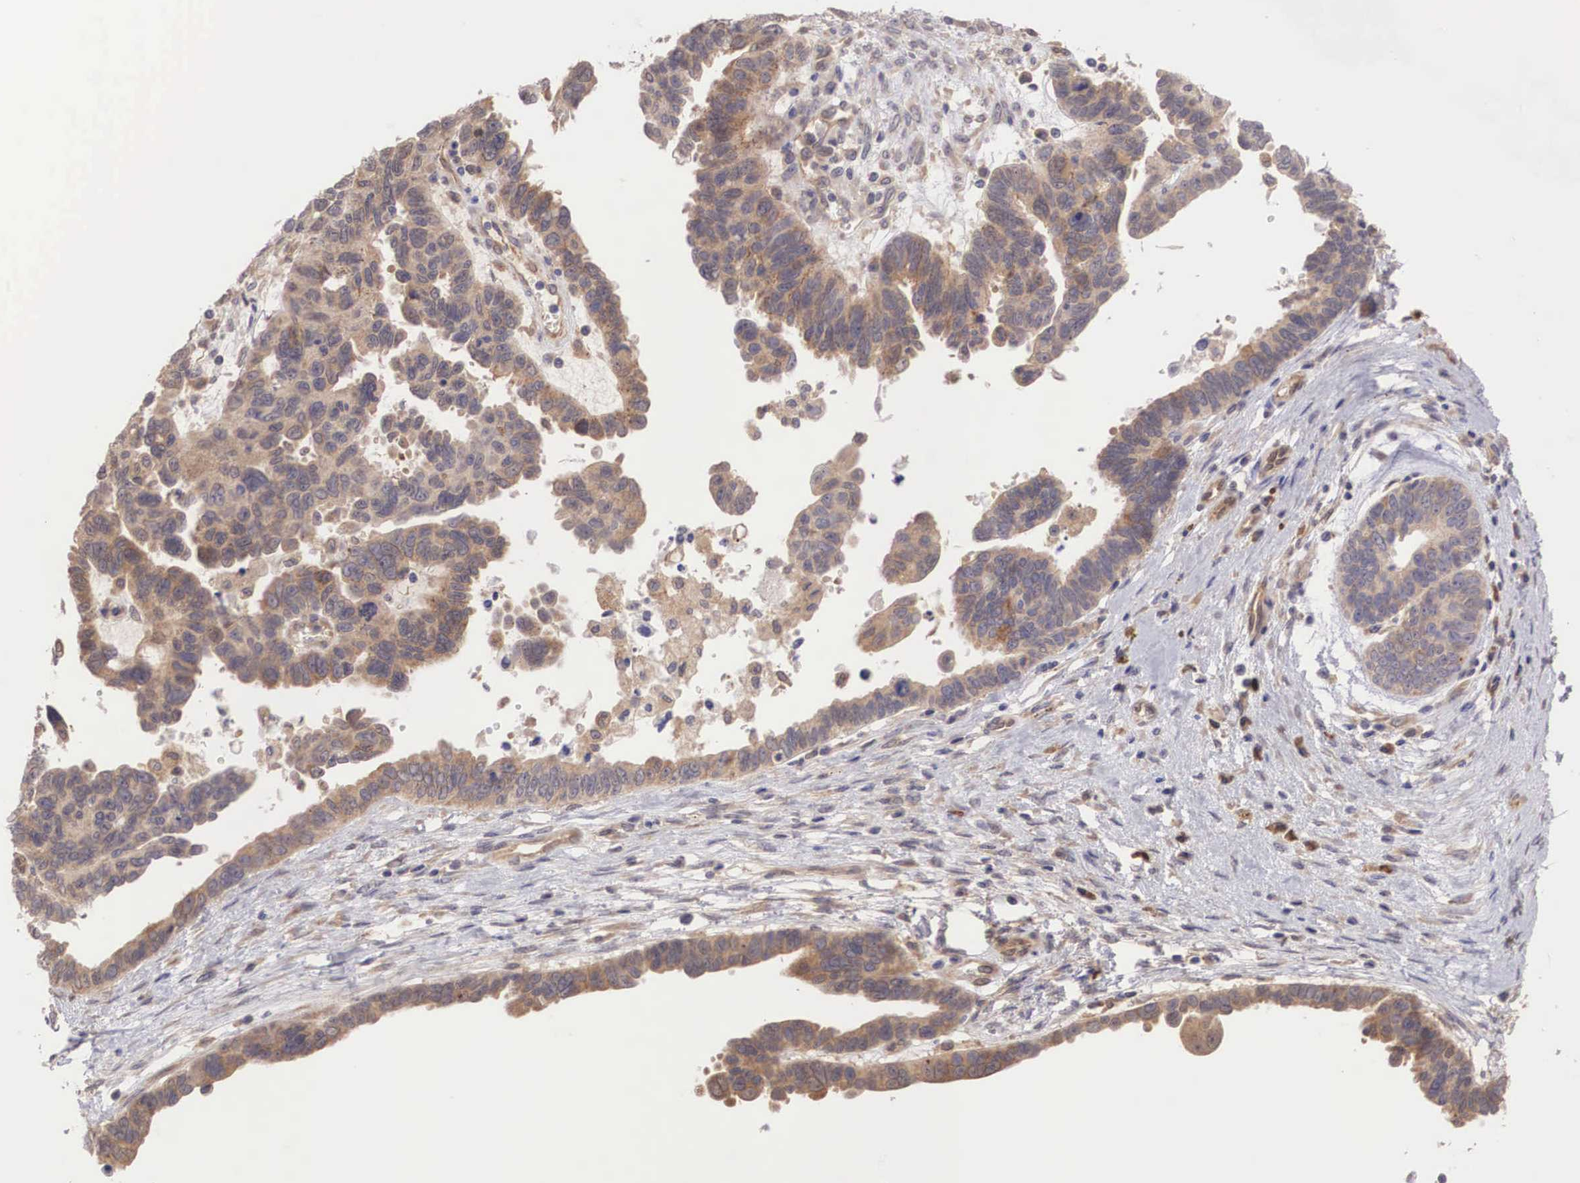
{"staining": {"intensity": "weak", "quantity": ">75%", "location": "cytoplasmic/membranous"}, "tissue": "ovarian cancer", "cell_type": "Tumor cells", "image_type": "cancer", "snomed": [{"axis": "morphology", "description": "Carcinoma, endometroid"}, {"axis": "morphology", "description": "Cystadenocarcinoma, serous, NOS"}, {"axis": "topography", "description": "Ovary"}], "caption": "Human ovarian serous cystadenocarcinoma stained with a protein marker shows weak staining in tumor cells.", "gene": "DNAJB7", "patient": {"sex": "female", "age": 45}}